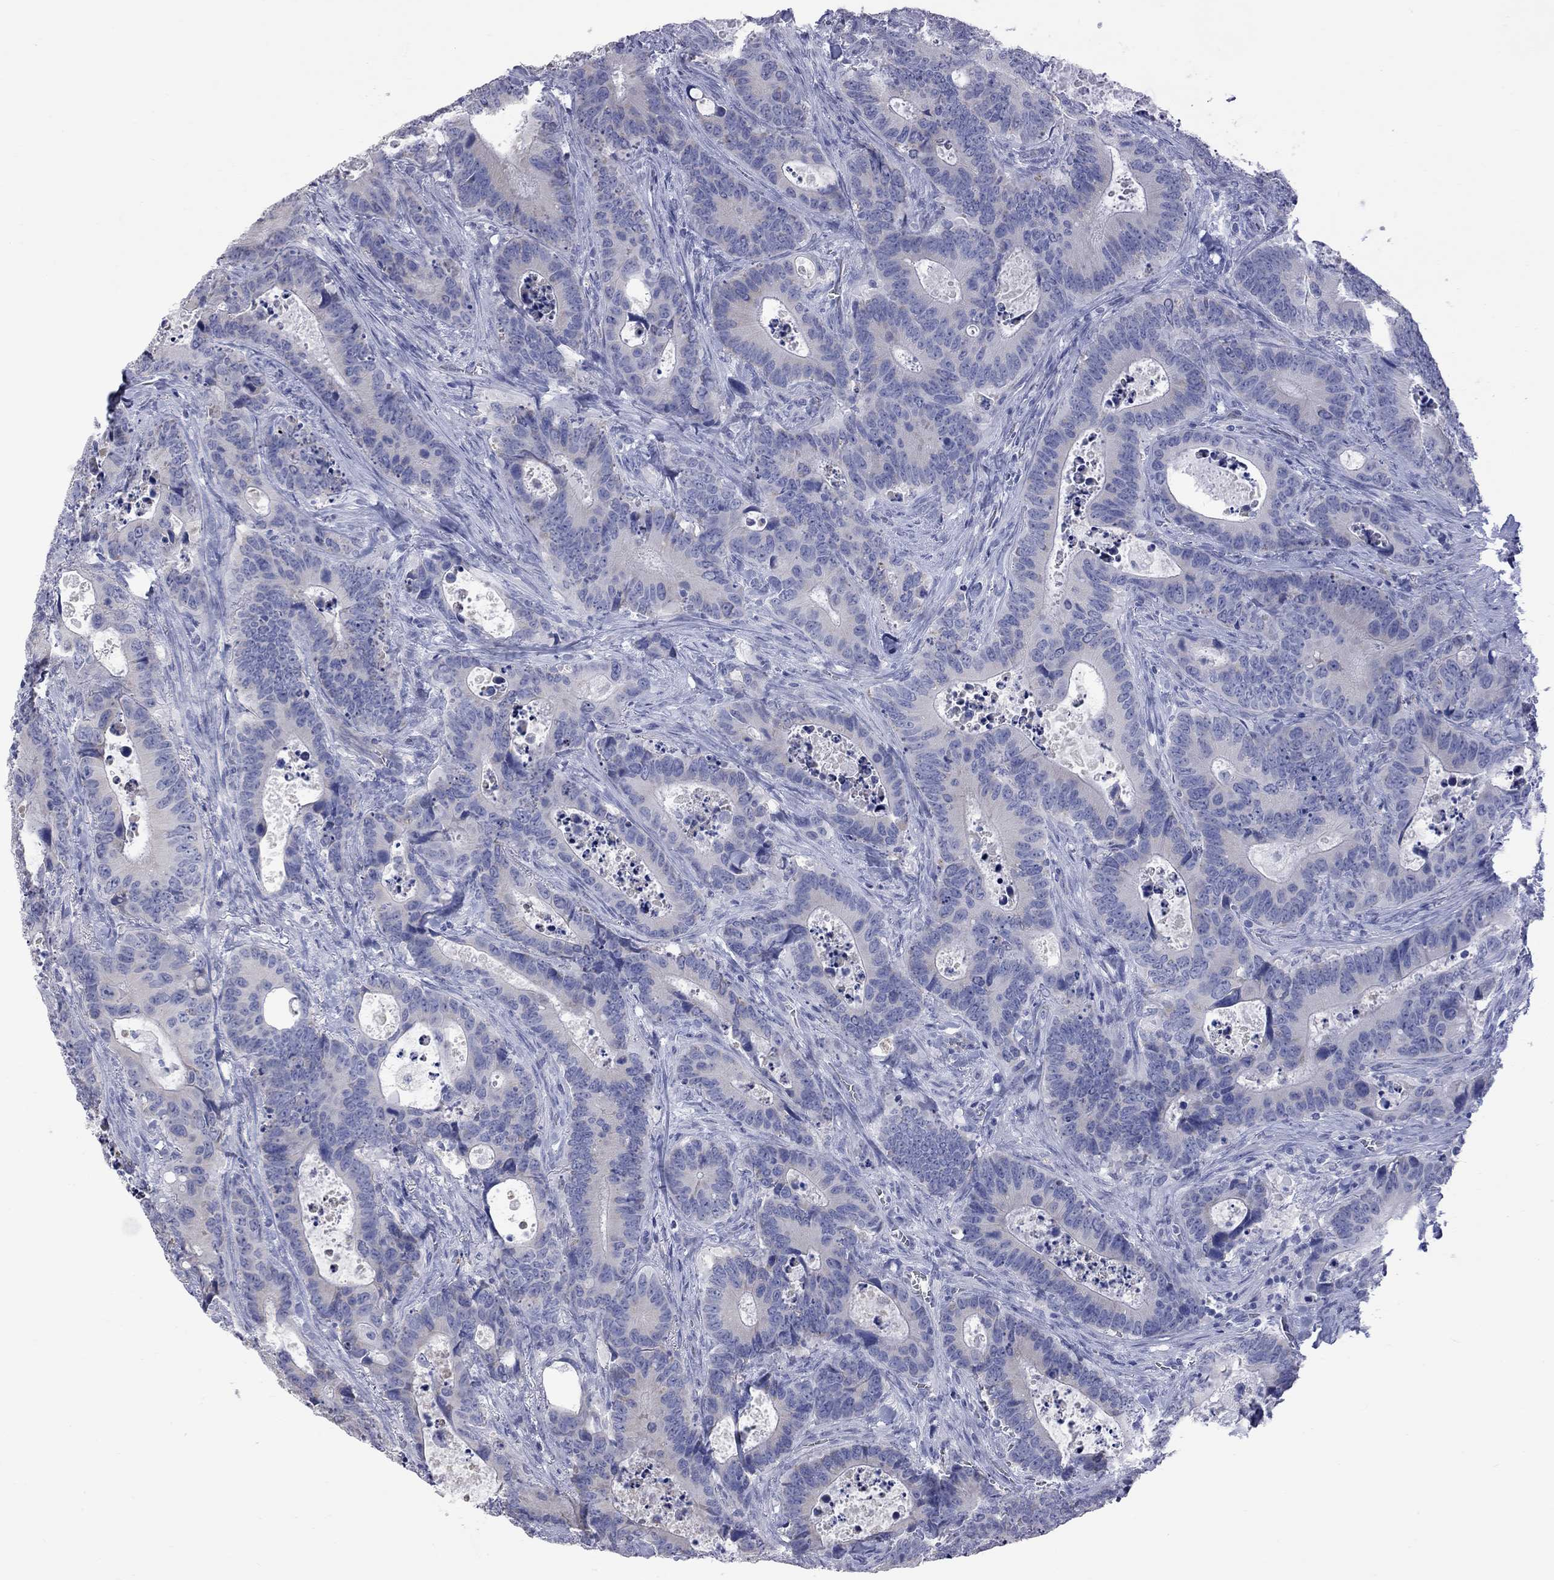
{"staining": {"intensity": "negative", "quantity": "none", "location": "none"}, "tissue": "colorectal cancer", "cell_type": "Tumor cells", "image_type": "cancer", "snomed": [{"axis": "morphology", "description": "Adenocarcinoma, NOS"}, {"axis": "topography", "description": "Colon"}], "caption": "Immunohistochemistry photomicrograph of colorectal cancer (adenocarcinoma) stained for a protein (brown), which shows no positivity in tumor cells.", "gene": "KCND2", "patient": {"sex": "female", "age": 82}}